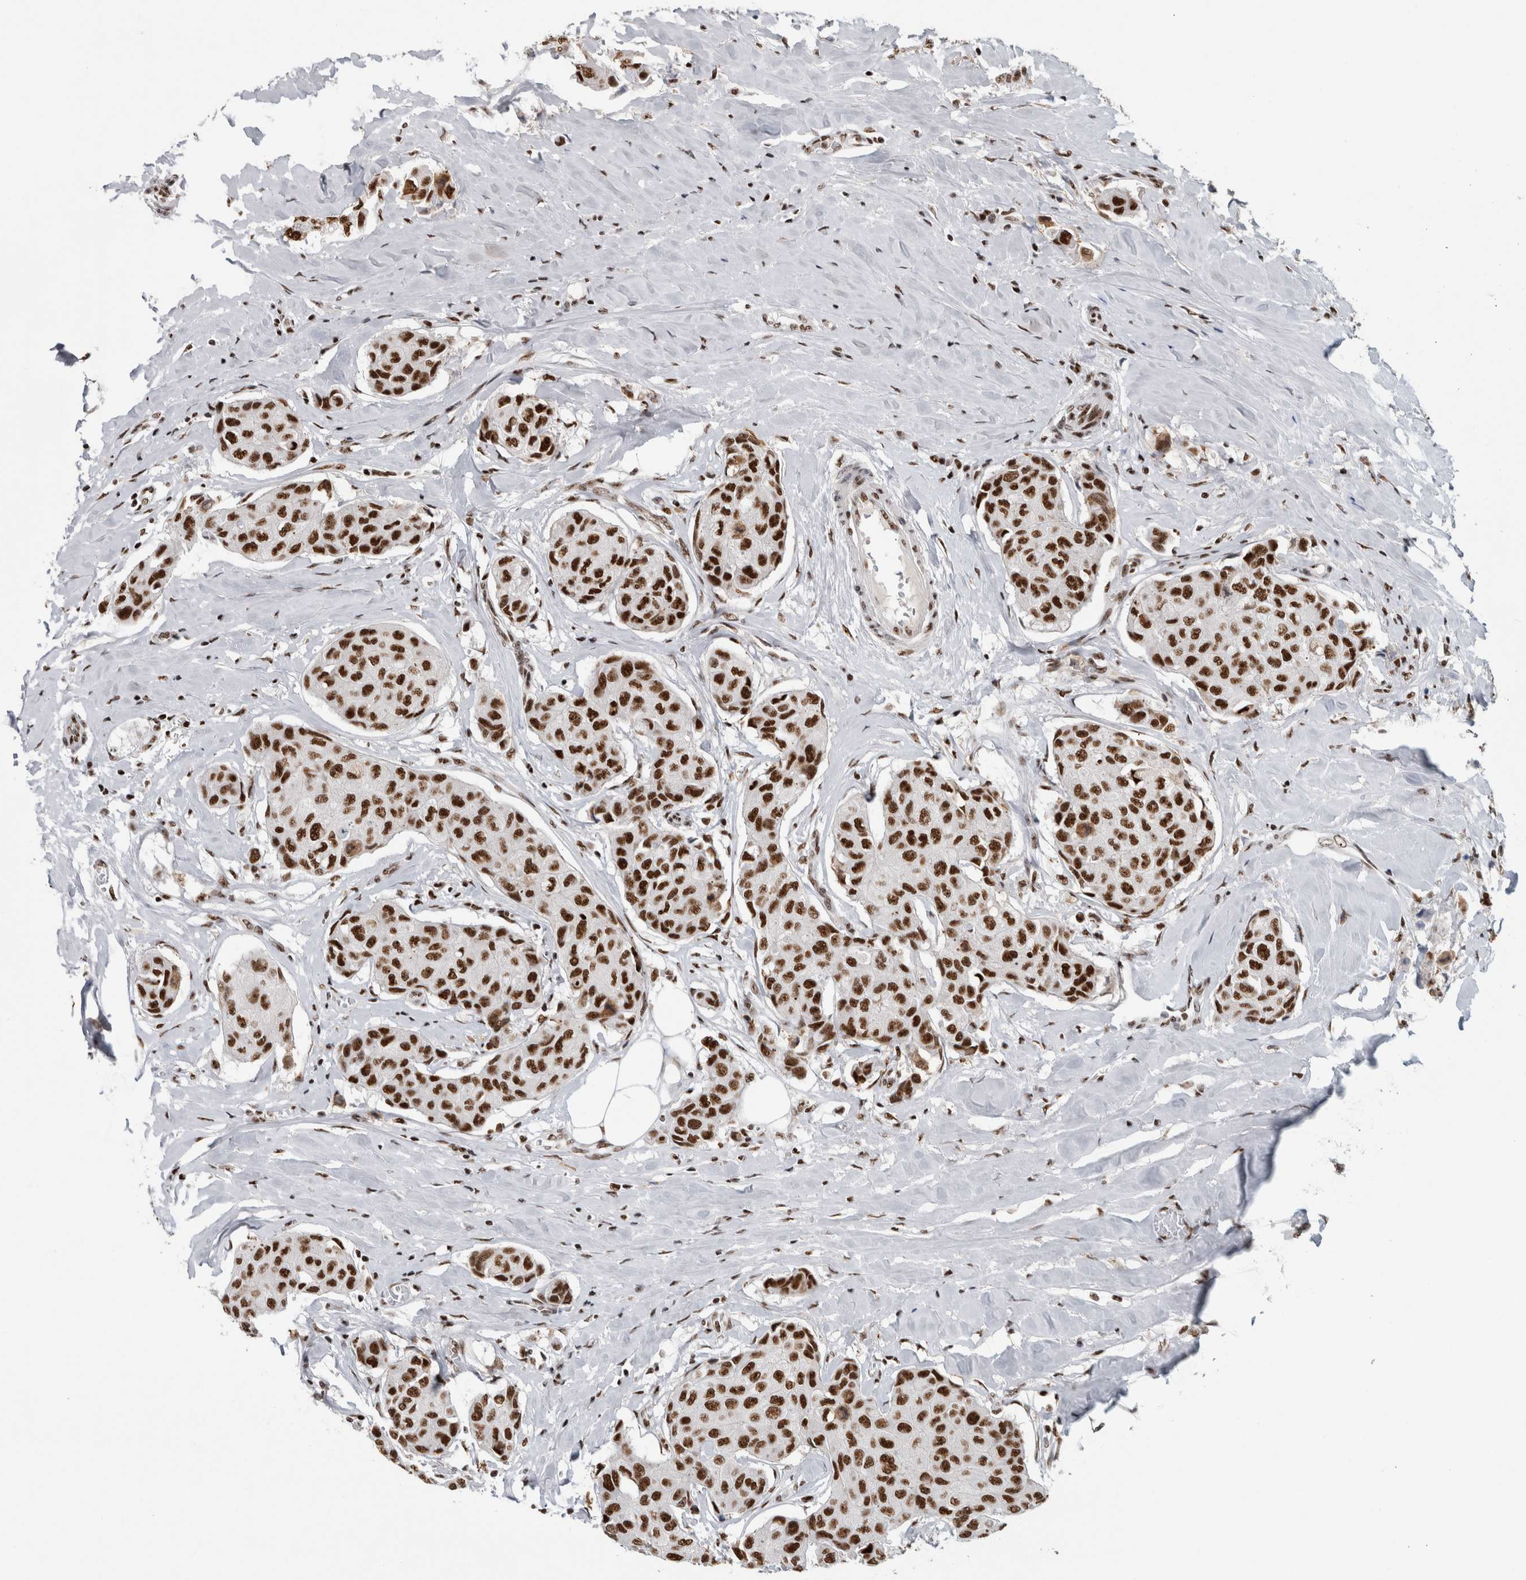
{"staining": {"intensity": "strong", "quantity": ">75%", "location": "nuclear"}, "tissue": "breast cancer", "cell_type": "Tumor cells", "image_type": "cancer", "snomed": [{"axis": "morphology", "description": "Duct carcinoma"}, {"axis": "topography", "description": "Breast"}], "caption": "Invasive ductal carcinoma (breast) stained for a protein shows strong nuclear positivity in tumor cells.", "gene": "NCL", "patient": {"sex": "female", "age": 80}}